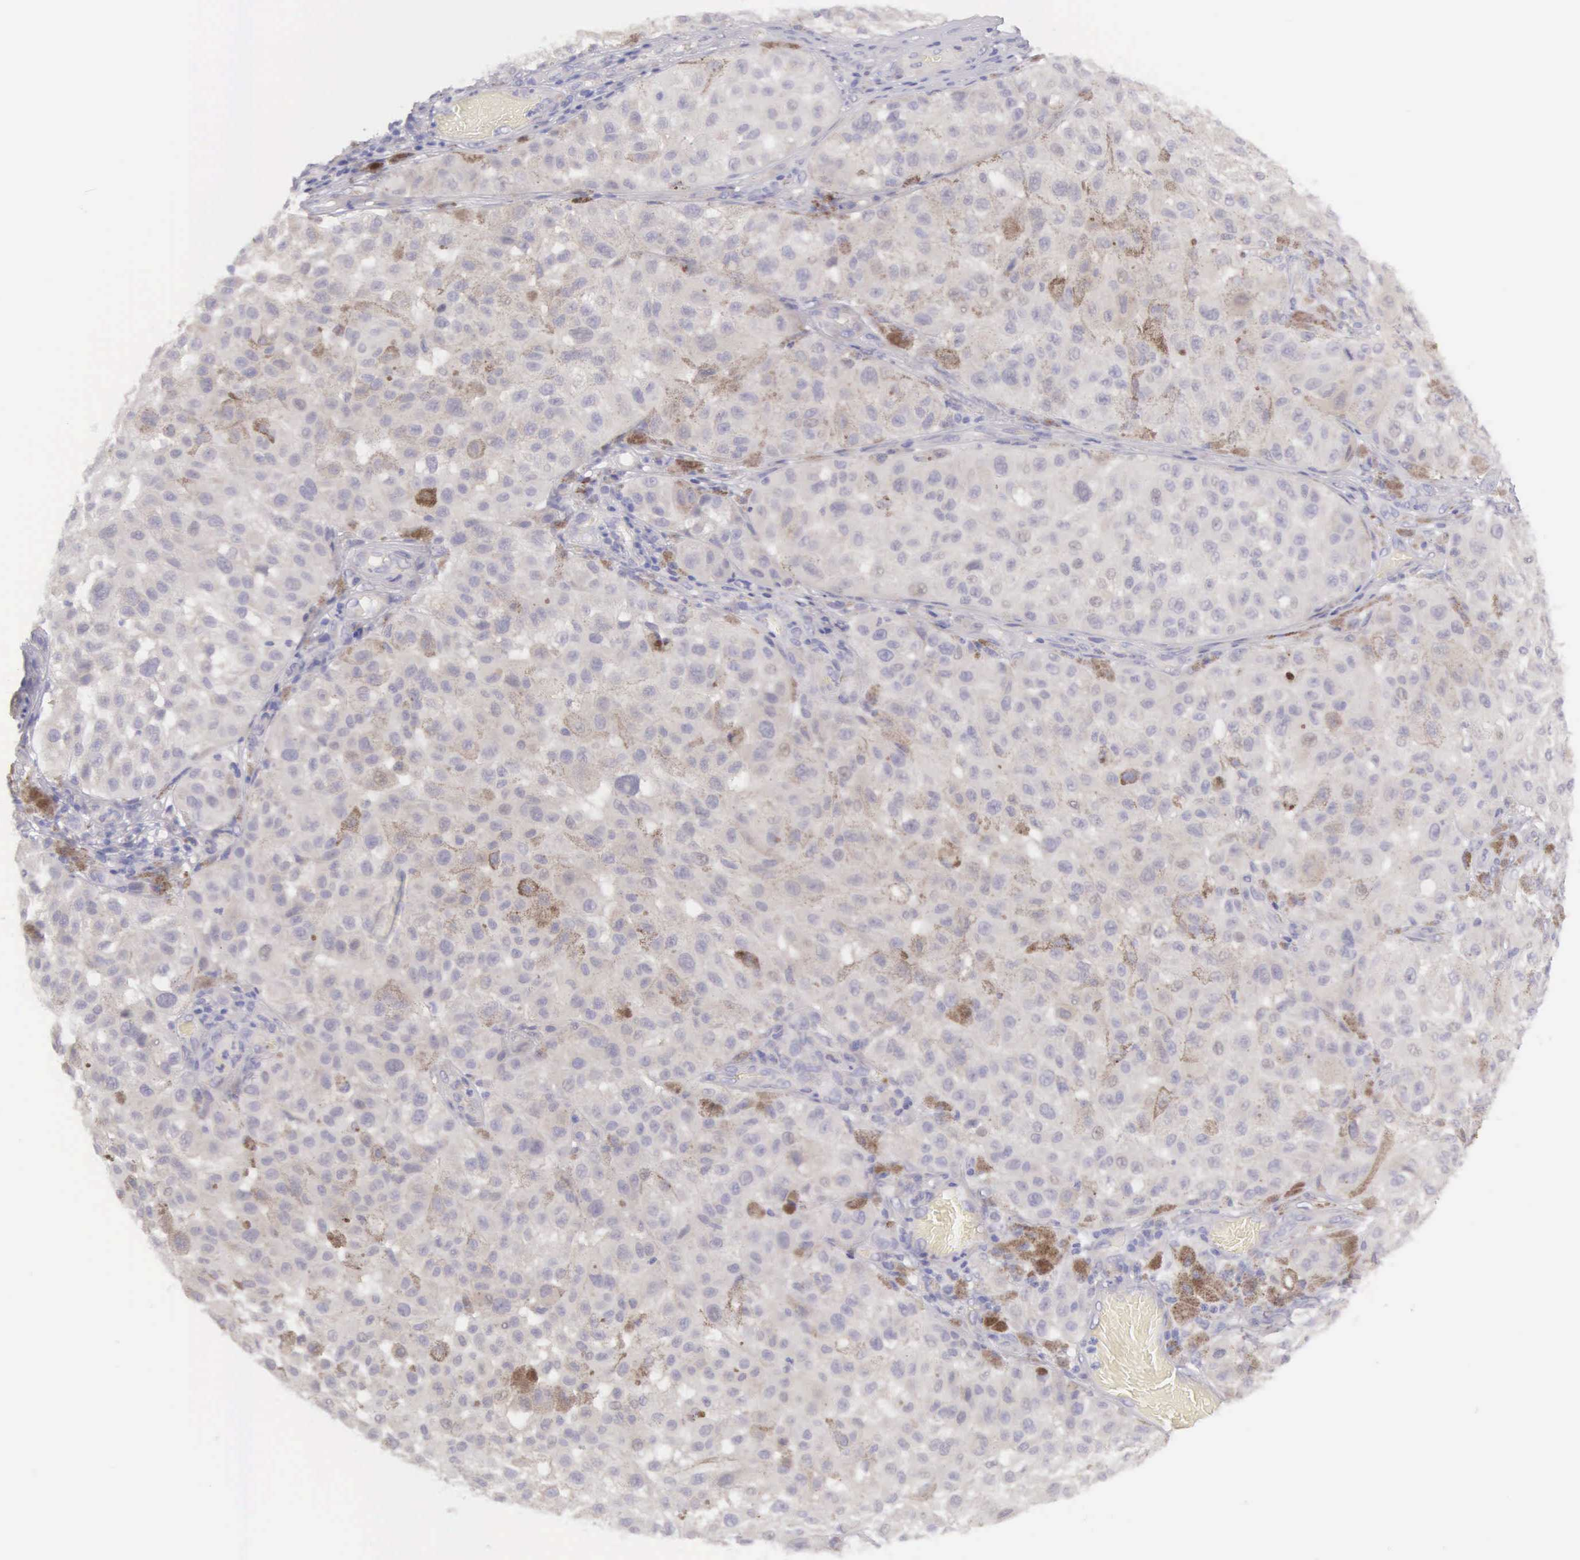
{"staining": {"intensity": "moderate", "quantity": "<25%", "location": "cytoplasmic/membranous"}, "tissue": "melanoma", "cell_type": "Tumor cells", "image_type": "cancer", "snomed": [{"axis": "morphology", "description": "Malignant melanoma, NOS"}, {"axis": "topography", "description": "Skin"}], "caption": "Protein staining reveals moderate cytoplasmic/membranous expression in approximately <25% of tumor cells in malignant melanoma.", "gene": "ARFGAP3", "patient": {"sex": "female", "age": 64}}